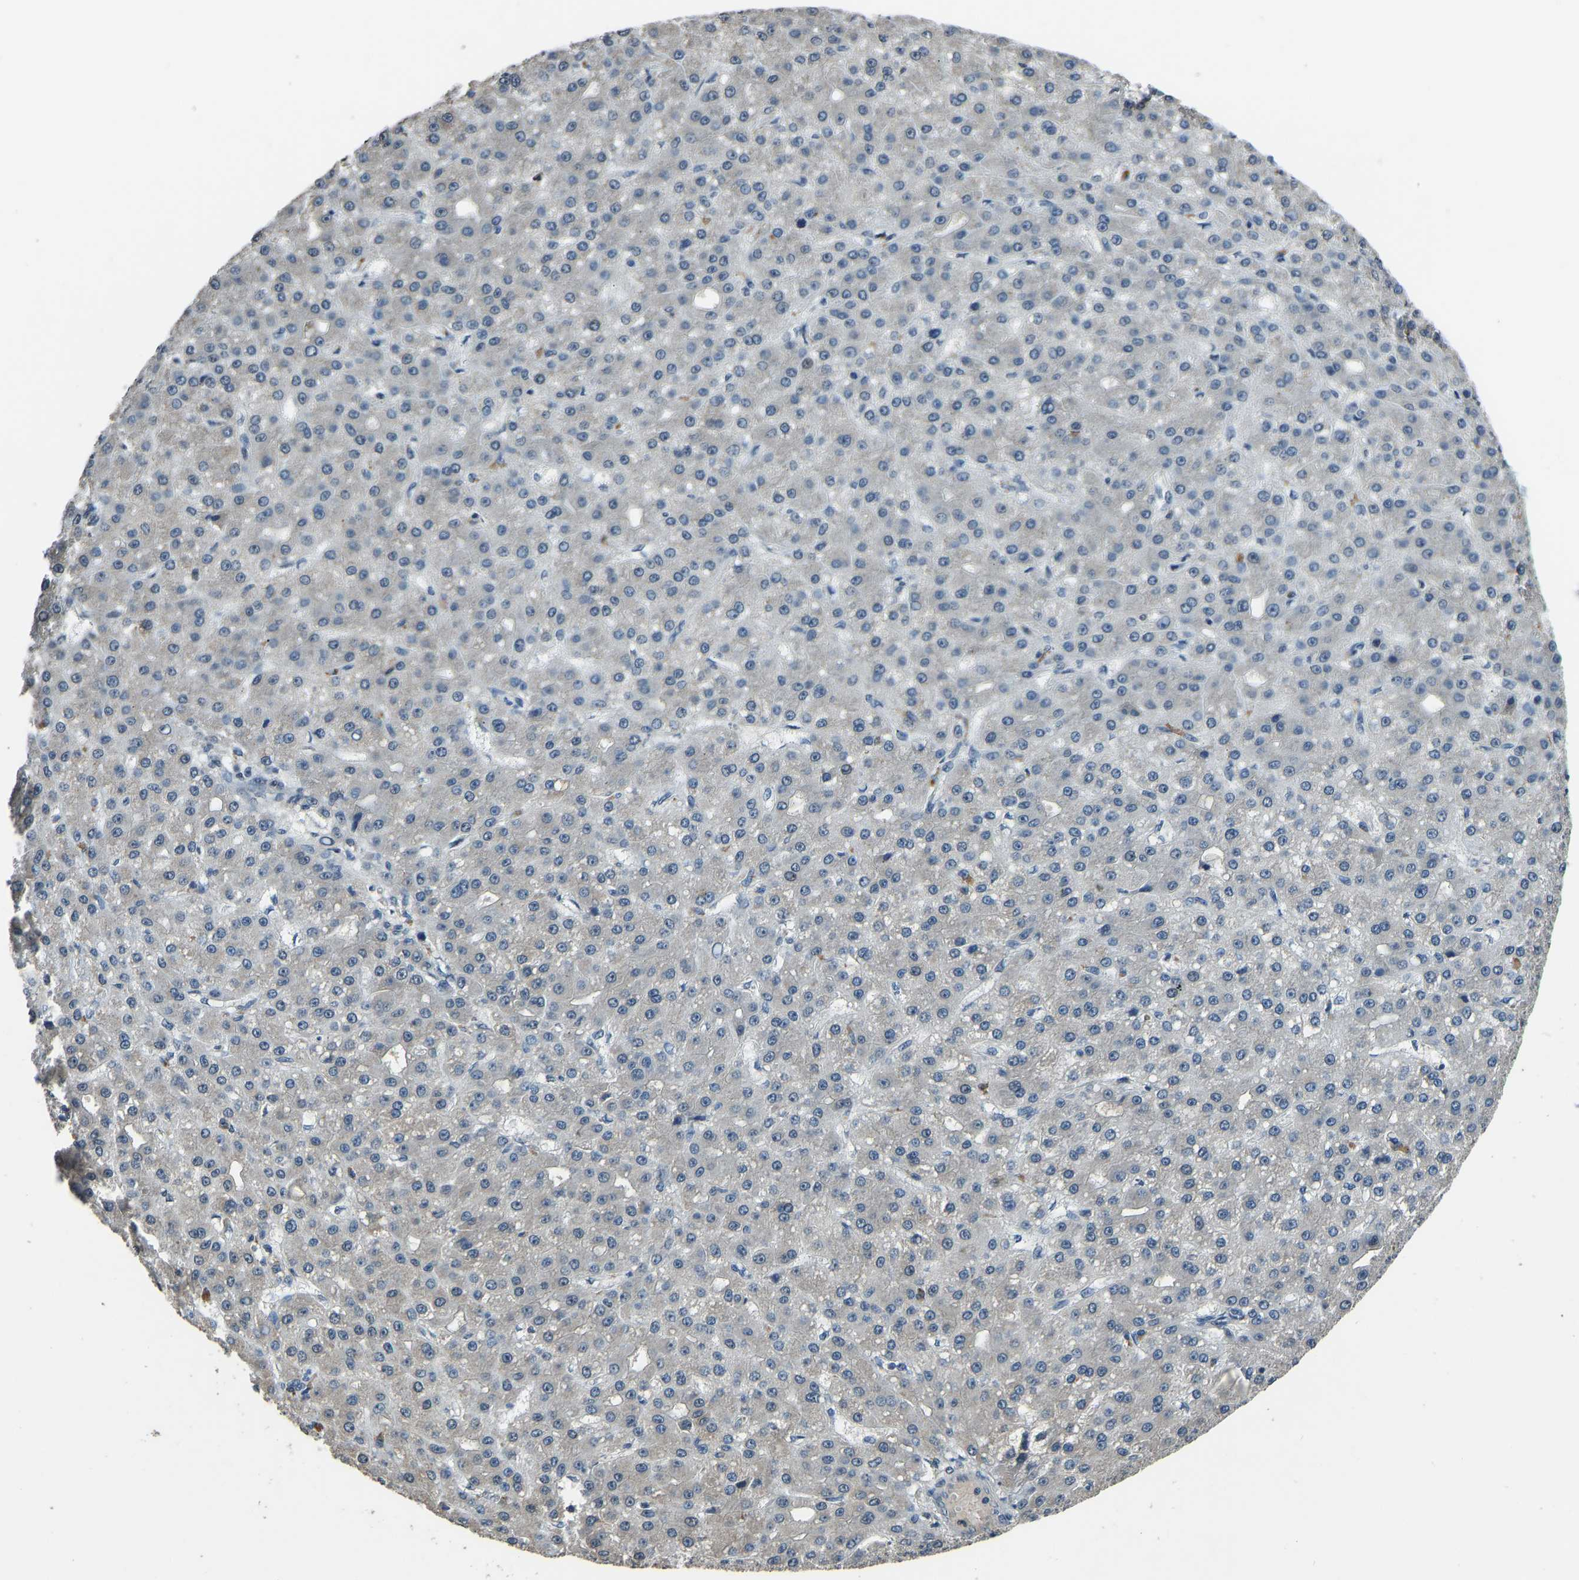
{"staining": {"intensity": "negative", "quantity": "none", "location": "none"}, "tissue": "liver cancer", "cell_type": "Tumor cells", "image_type": "cancer", "snomed": [{"axis": "morphology", "description": "Carcinoma, Hepatocellular, NOS"}, {"axis": "topography", "description": "Liver"}], "caption": "IHC photomicrograph of human liver hepatocellular carcinoma stained for a protein (brown), which reveals no positivity in tumor cells. (Immunohistochemistry (ihc), brightfield microscopy, high magnification).", "gene": "TOX4", "patient": {"sex": "male", "age": 67}}